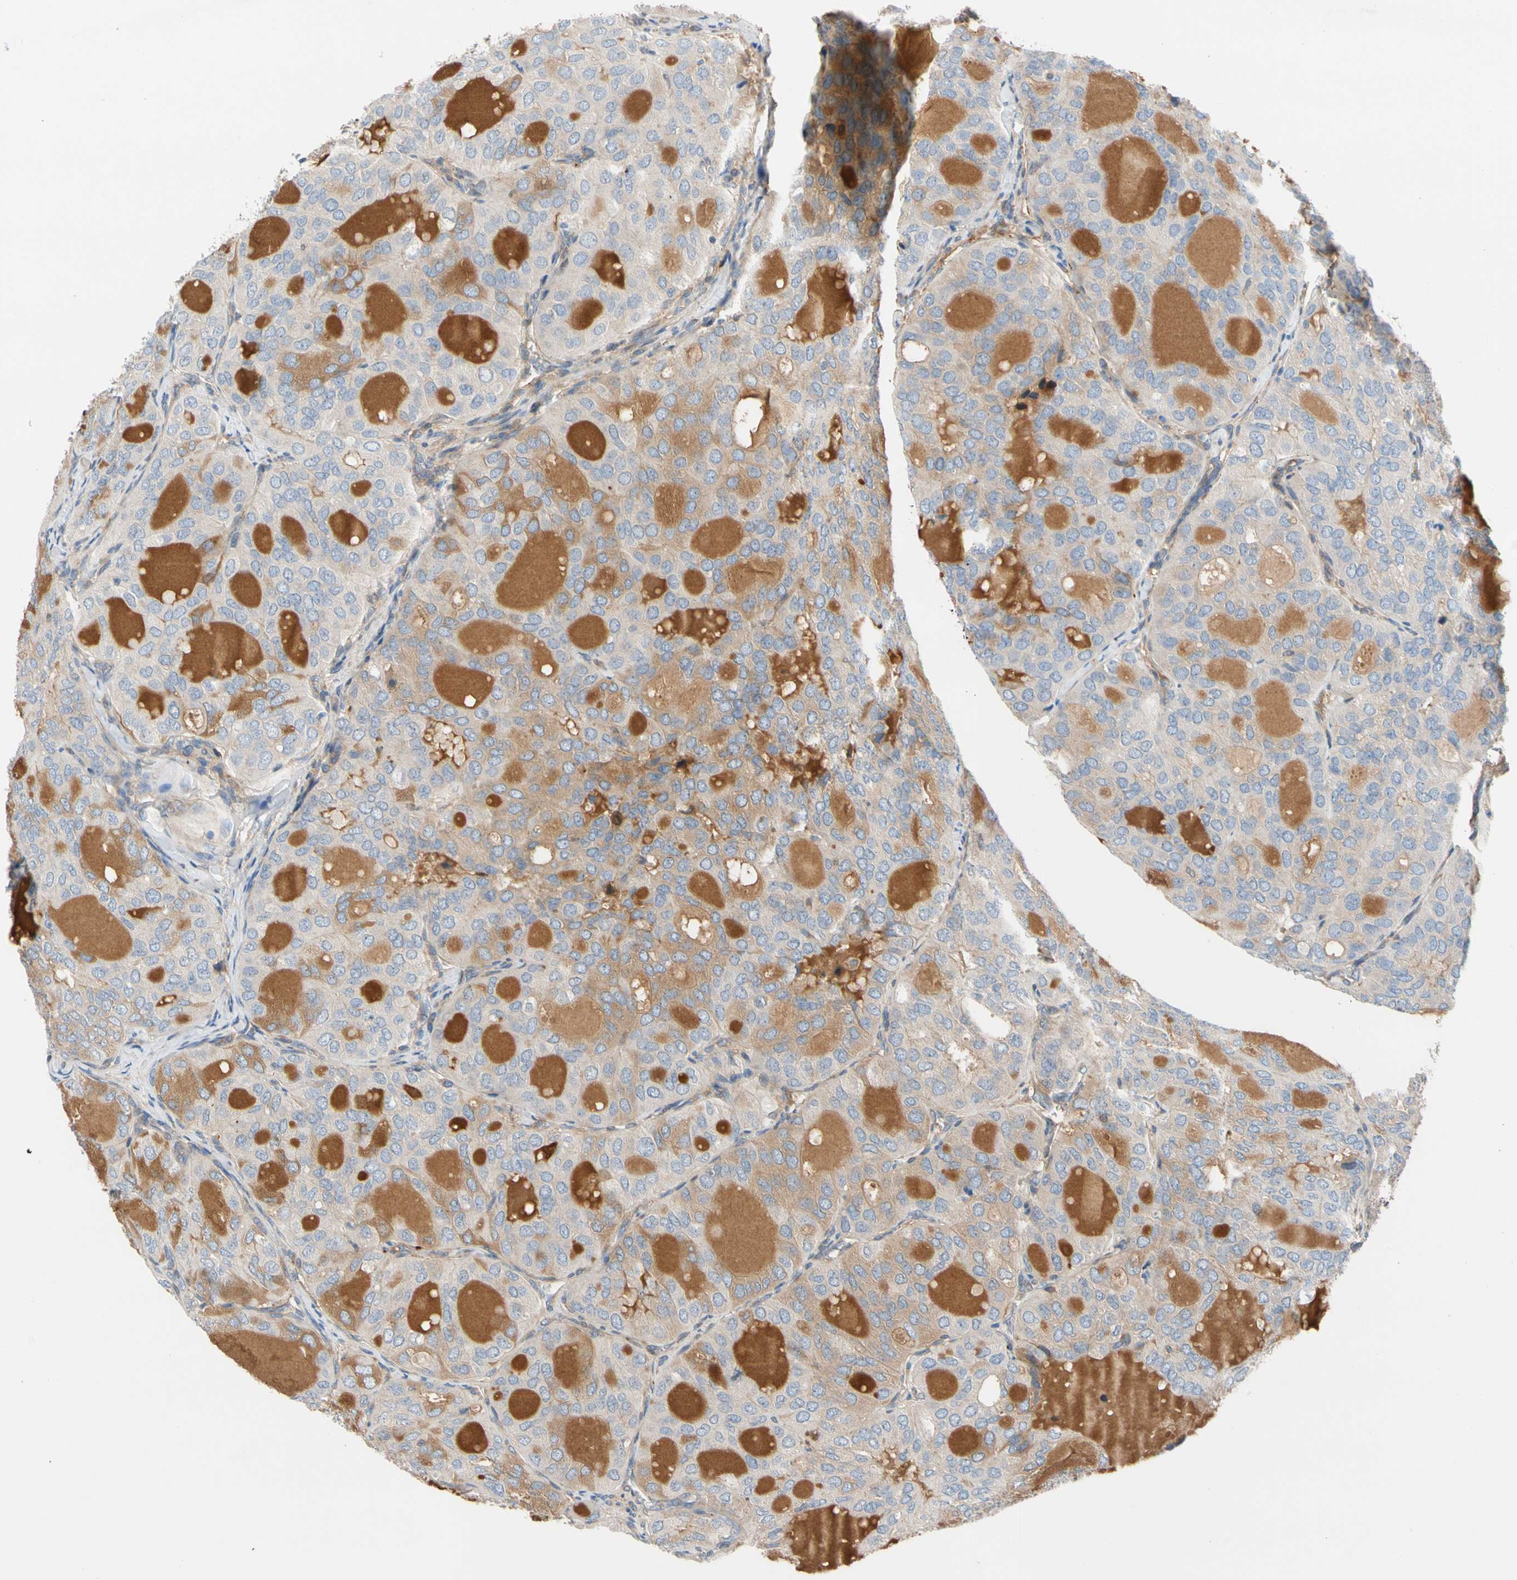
{"staining": {"intensity": "moderate", "quantity": "25%-75%", "location": "cytoplasmic/membranous"}, "tissue": "thyroid cancer", "cell_type": "Tumor cells", "image_type": "cancer", "snomed": [{"axis": "morphology", "description": "Follicular adenoma carcinoma, NOS"}, {"axis": "topography", "description": "Thyroid gland"}], "caption": "An image of human thyroid follicular adenoma carcinoma stained for a protein displays moderate cytoplasmic/membranous brown staining in tumor cells. The protein is shown in brown color, while the nuclei are stained blue.", "gene": "ENTREP3", "patient": {"sex": "male", "age": 75}}